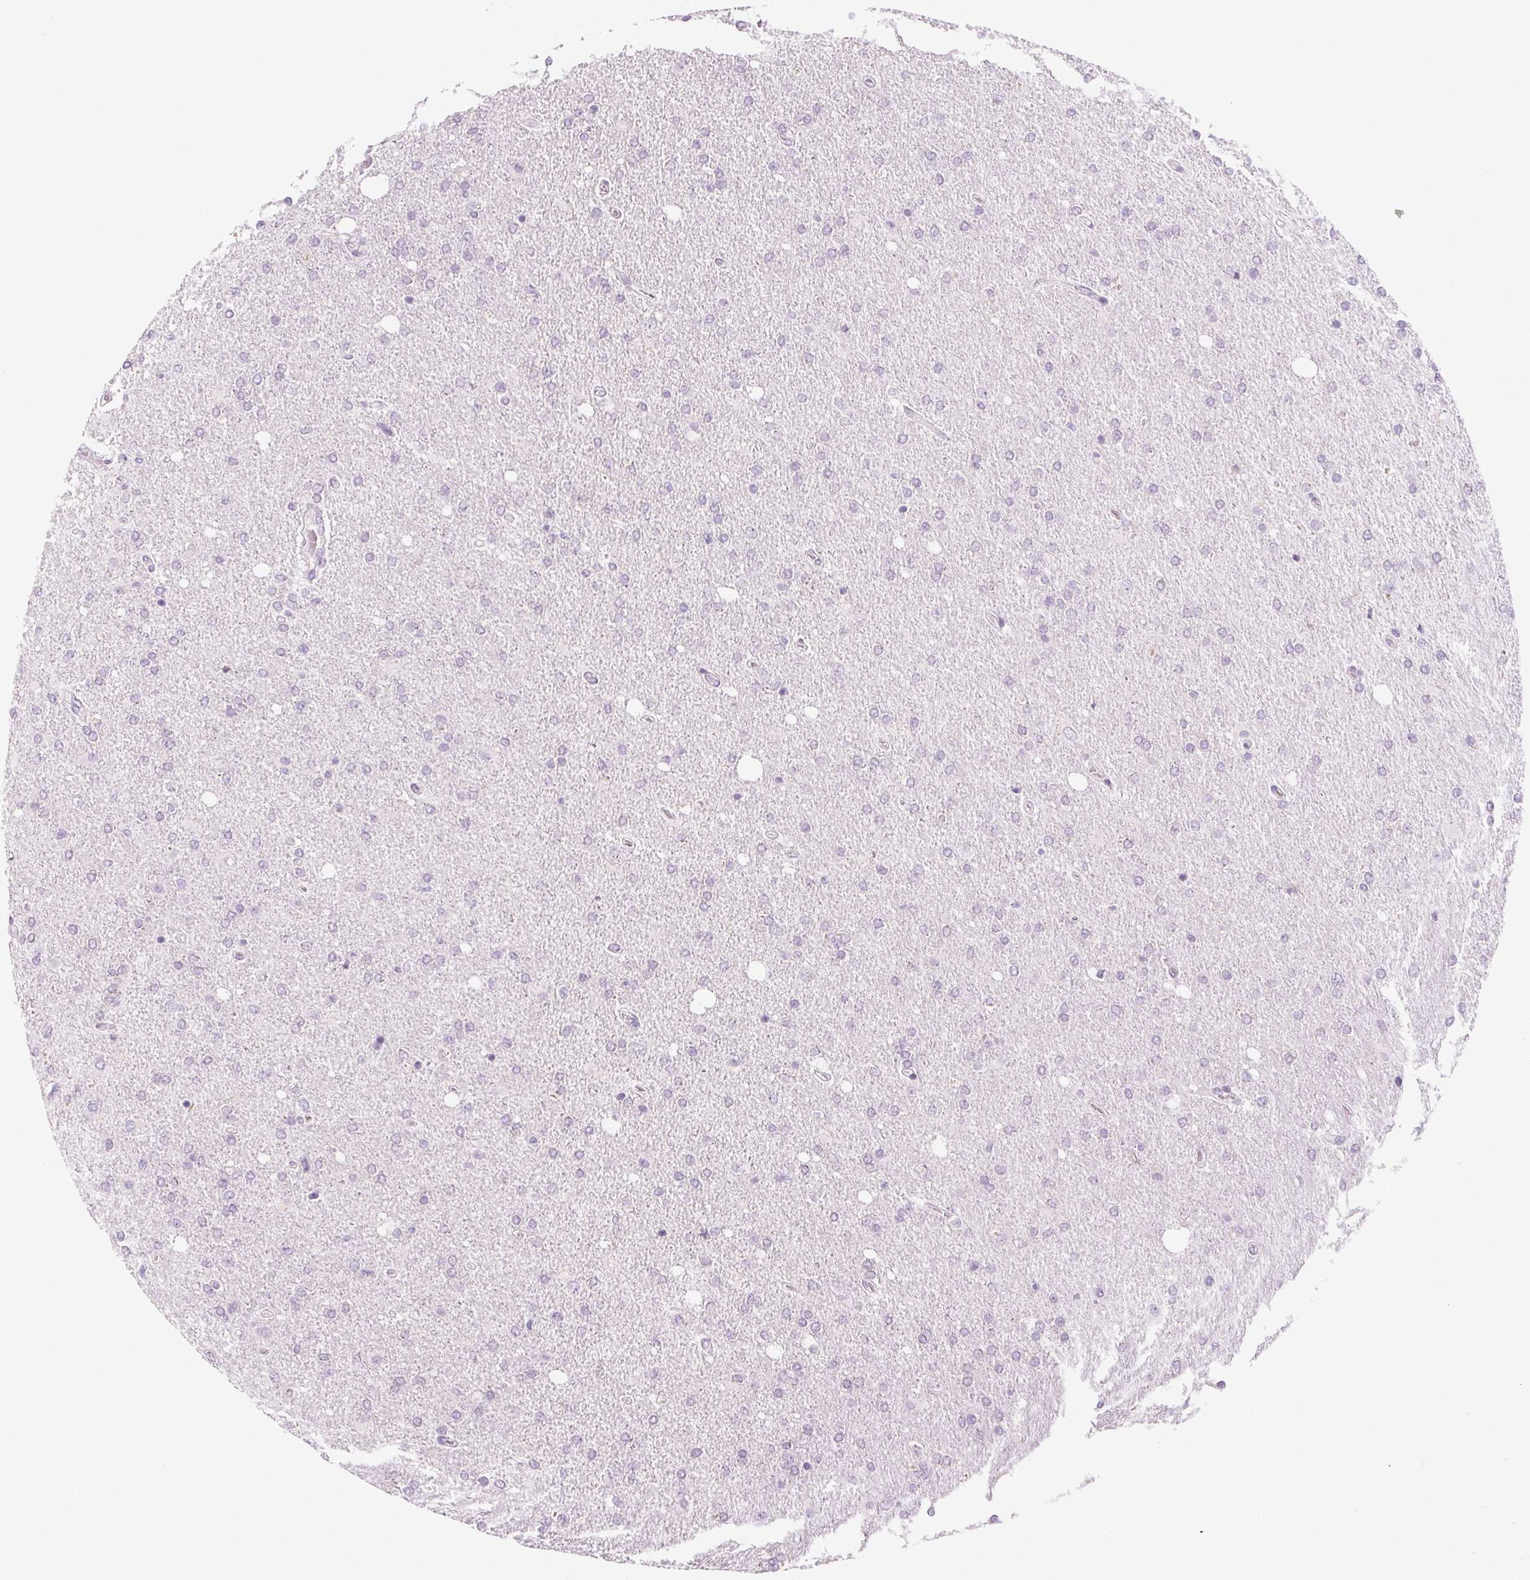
{"staining": {"intensity": "negative", "quantity": "none", "location": "none"}, "tissue": "glioma", "cell_type": "Tumor cells", "image_type": "cancer", "snomed": [{"axis": "morphology", "description": "Glioma, malignant, High grade"}, {"axis": "topography", "description": "Cerebral cortex"}], "caption": "IHC photomicrograph of neoplastic tissue: human high-grade glioma (malignant) stained with DAB exhibits no significant protein positivity in tumor cells.", "gene": "POMC", "patient": {"sex": "male", "age": 70}}